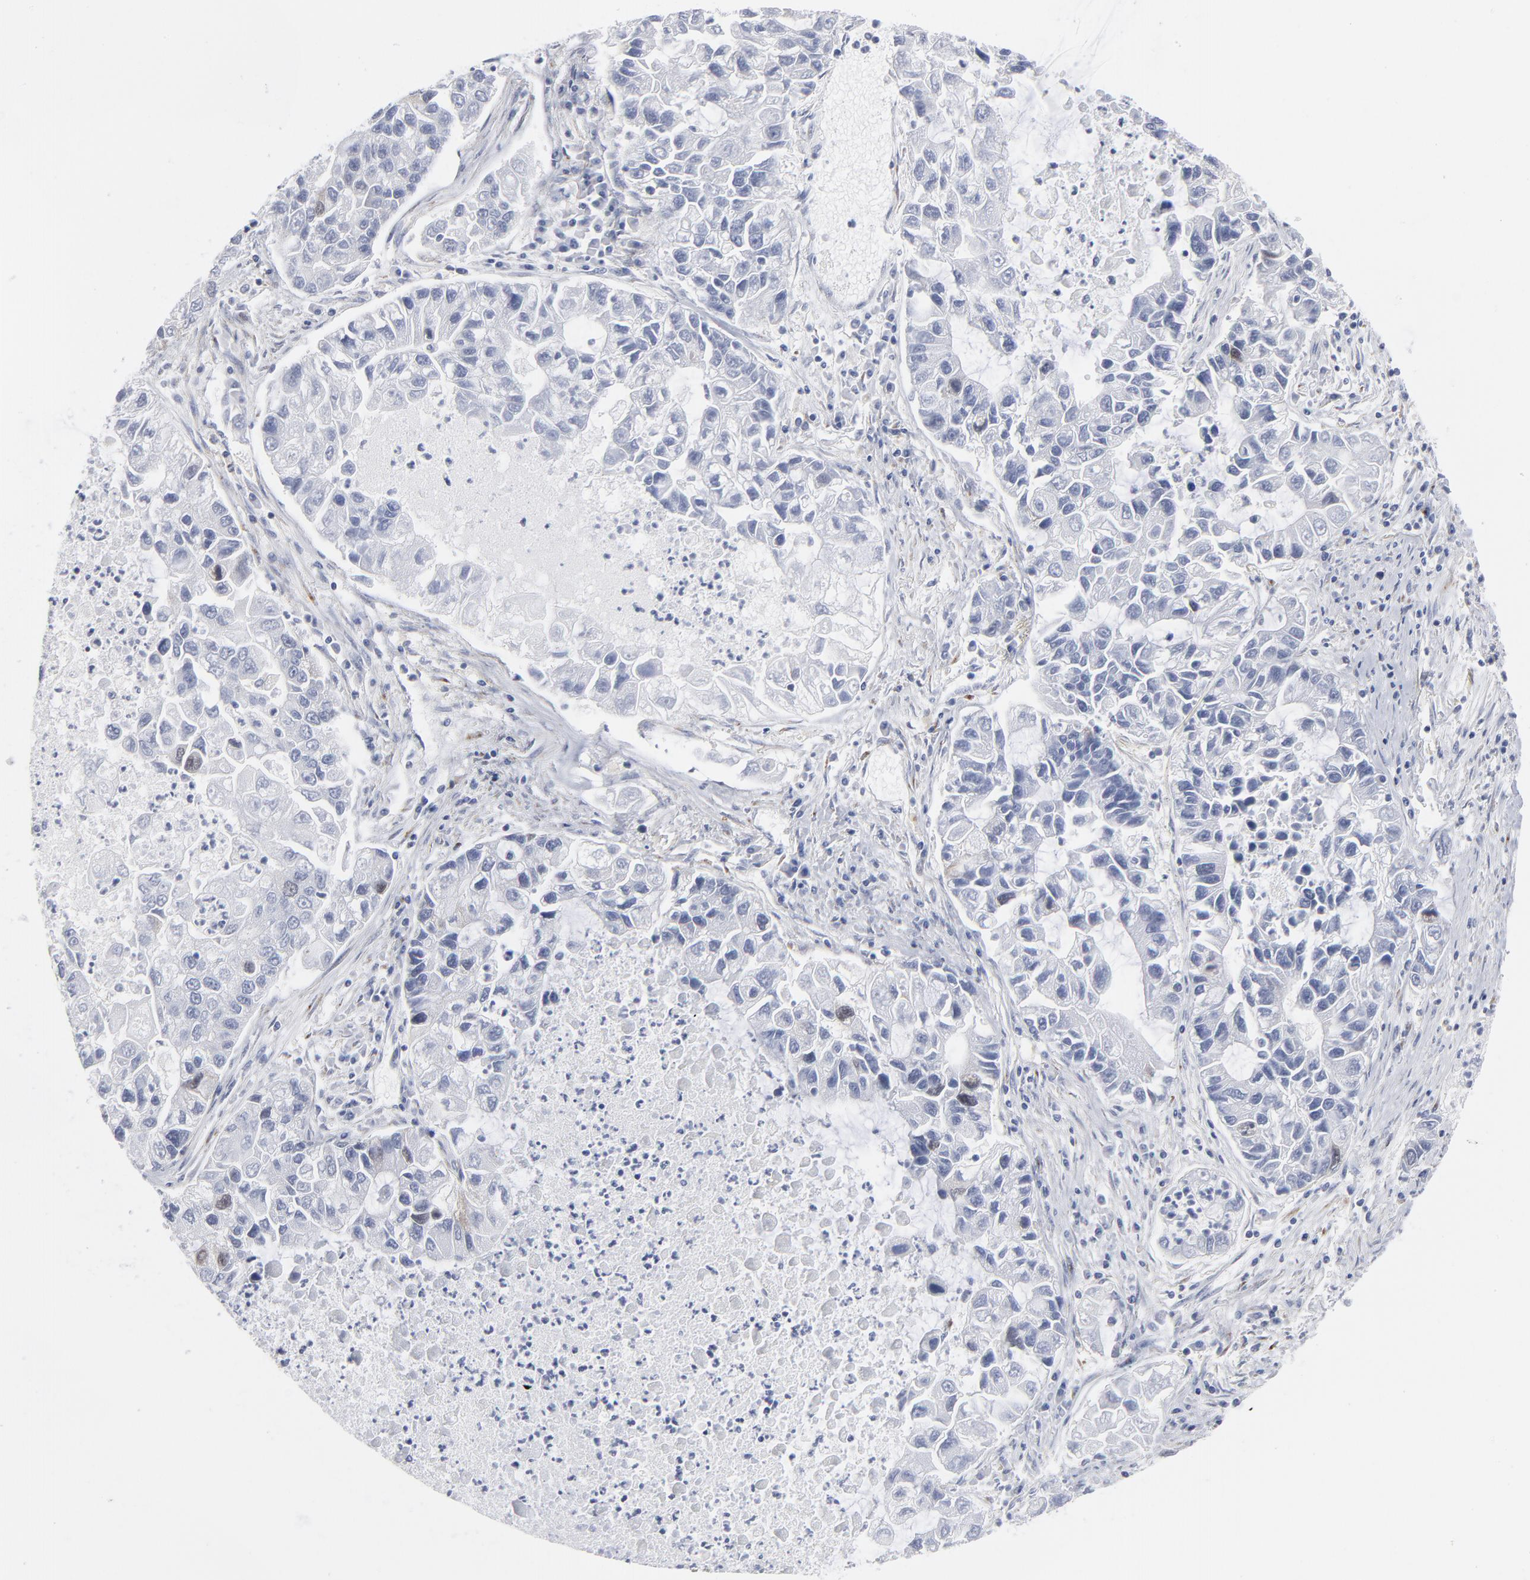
{"staining": {"intensity": "weak", "quantity": "<25%", "location": "nuclear"}, "tissue": "lung cancer", "cell_type": "Tumor cells", "image_type": "cancer", "snomed": [{"axis": "morphology", "description": "Adenocarcinoma, NOS"}, {"axis": "topography", "description": "Lung"}], "caption": "This is an IHC image of human adenocarcinoma (lung). There is no positivity in tumor cells.", "gene": "AURKA", "patient": {"sex": "female", "age": 51}}